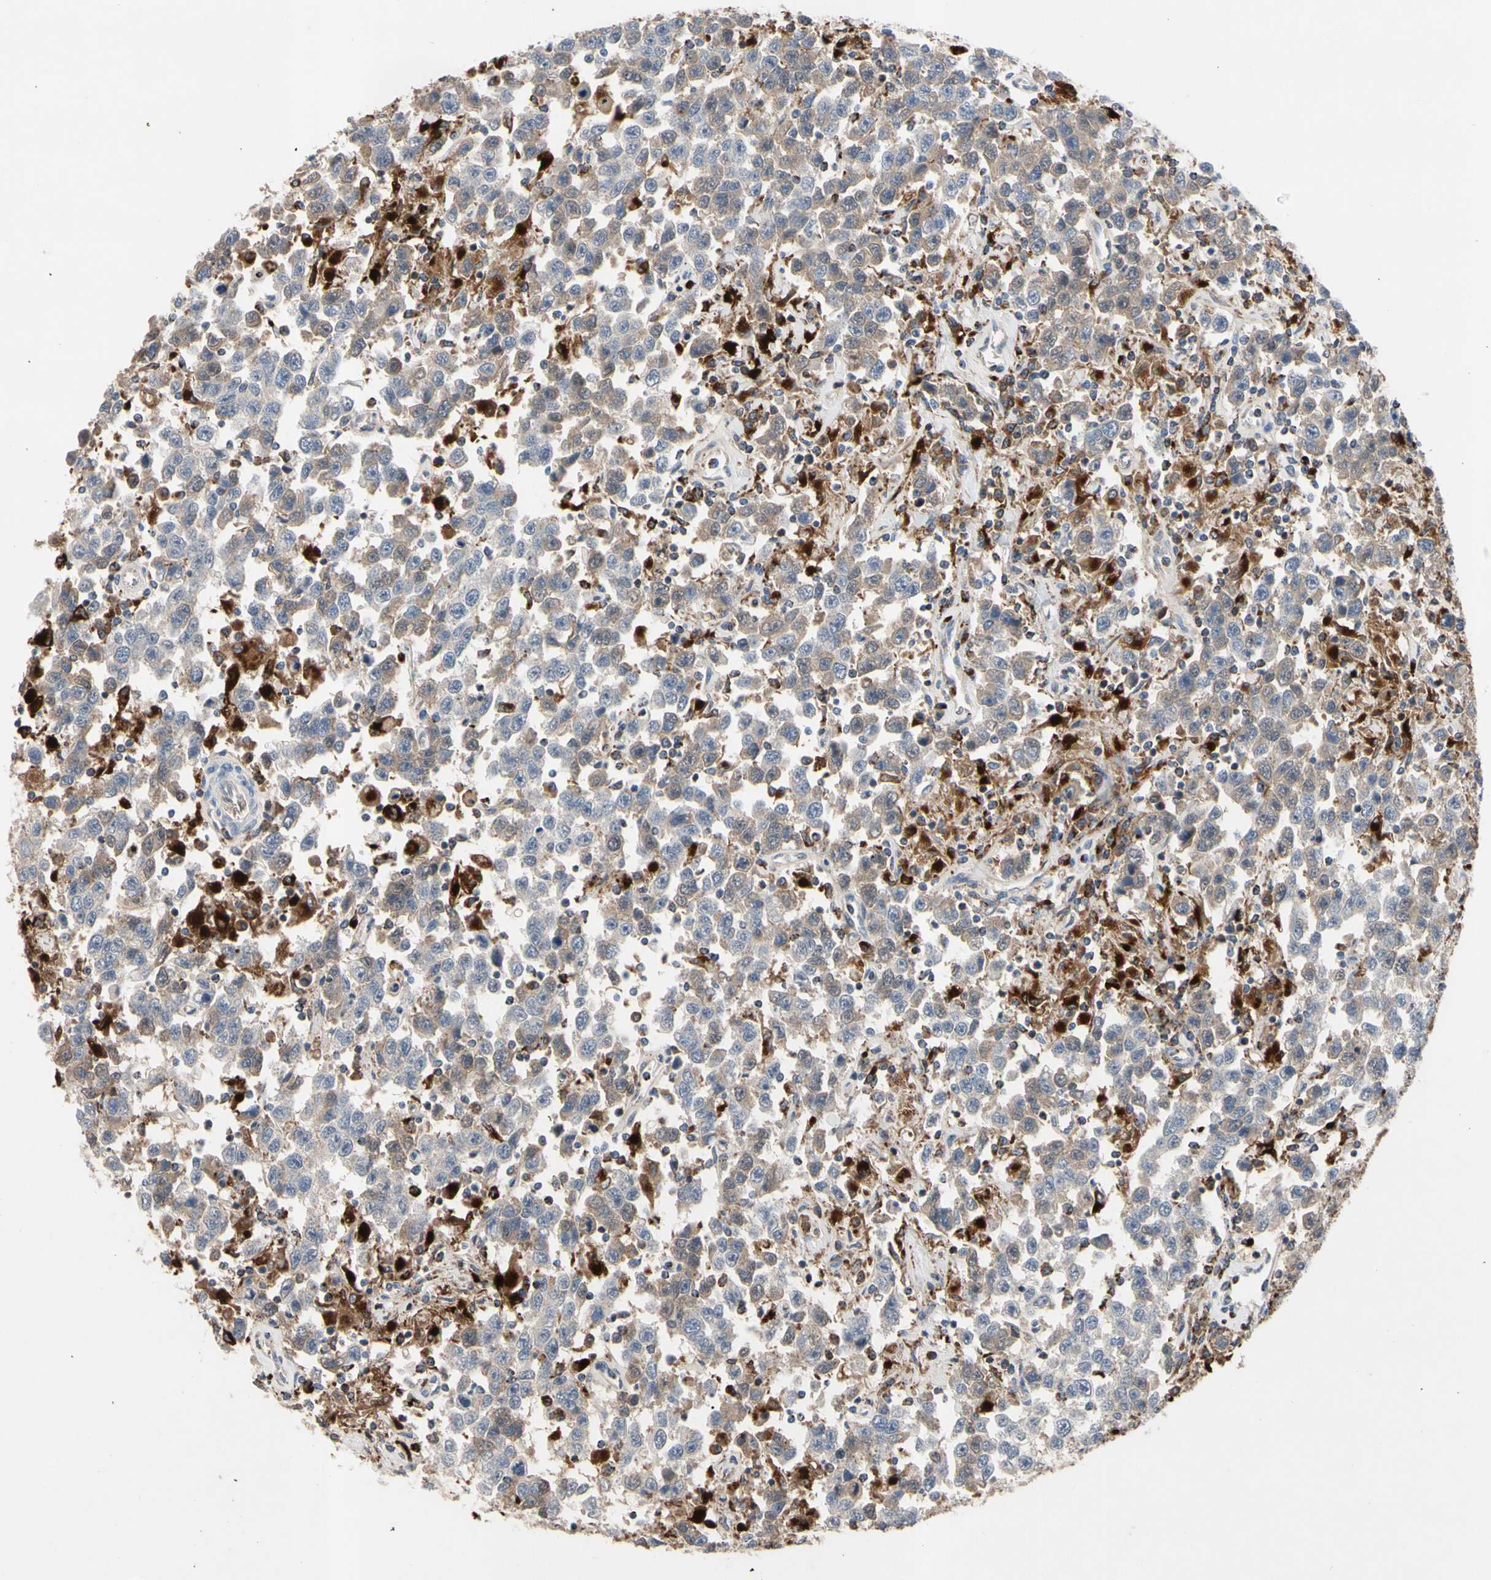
{"staining": {"intensity": "weak", "quantity": "25%-75%", "location": "cytoplasmic/membranous"}, "tissue": "testis cancer", "cell_type": "Tumor cells", "image_type": "cancer", "snomed": [{"axis": "morphology", "description": "Seminoma, NOS"}, {"axis": "topography", "description": "Testis"}], "caption": "A histopathology image of human testis cancer stained for a protein exhibits weak cytoplasmic/membranous brown staining in tumor cells.", "gene": "ADA2", "patient": {"sex": "male", "age": 41}}